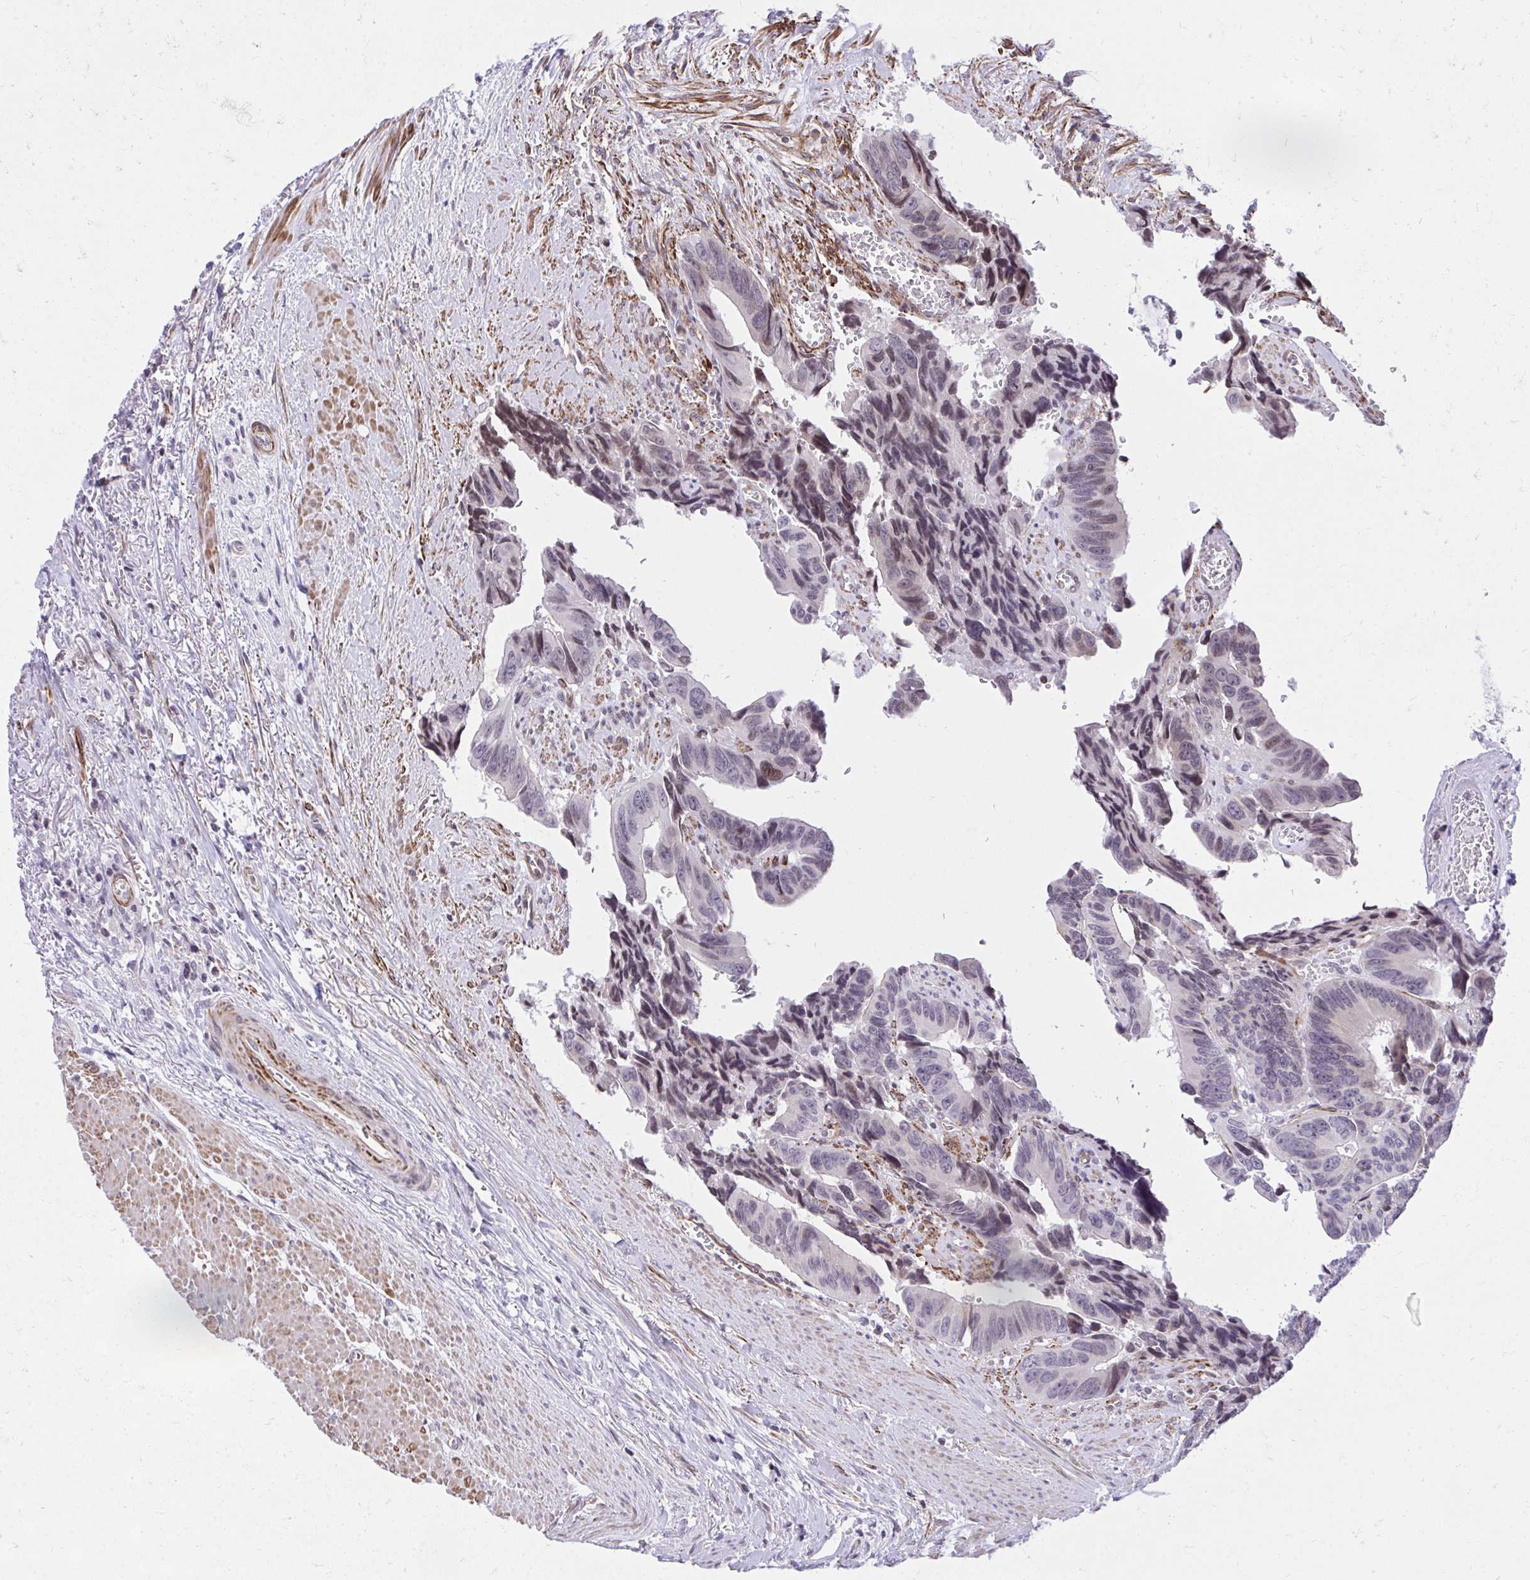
{"staining": {"intensity": "moderate", "quantity": "<25%", "location": "nuclear"}, "tissue": "colorectal cancer", "cell_type": "Tumor cells", "image_type": "cancer", "snomed": [{"axis": "morphology", "description": "Adenocarcinoma, NOS"}, {"axis": "topography", "description": "Rectum"}], "caption": "Protein positivity by immunohistochemistry demonstrates moderate nuclear staining in about <25% of tumor cells in adenocarcinoma (colorectal). The protein of interest is stained brown, and the nuclei are stained in blue (DAB (3,3'-diaminobenzidine) IHC with brightfield microscopy, high magnification).", "gene": "KCNN4", "patient": {"sex": "male", "age": 76}}